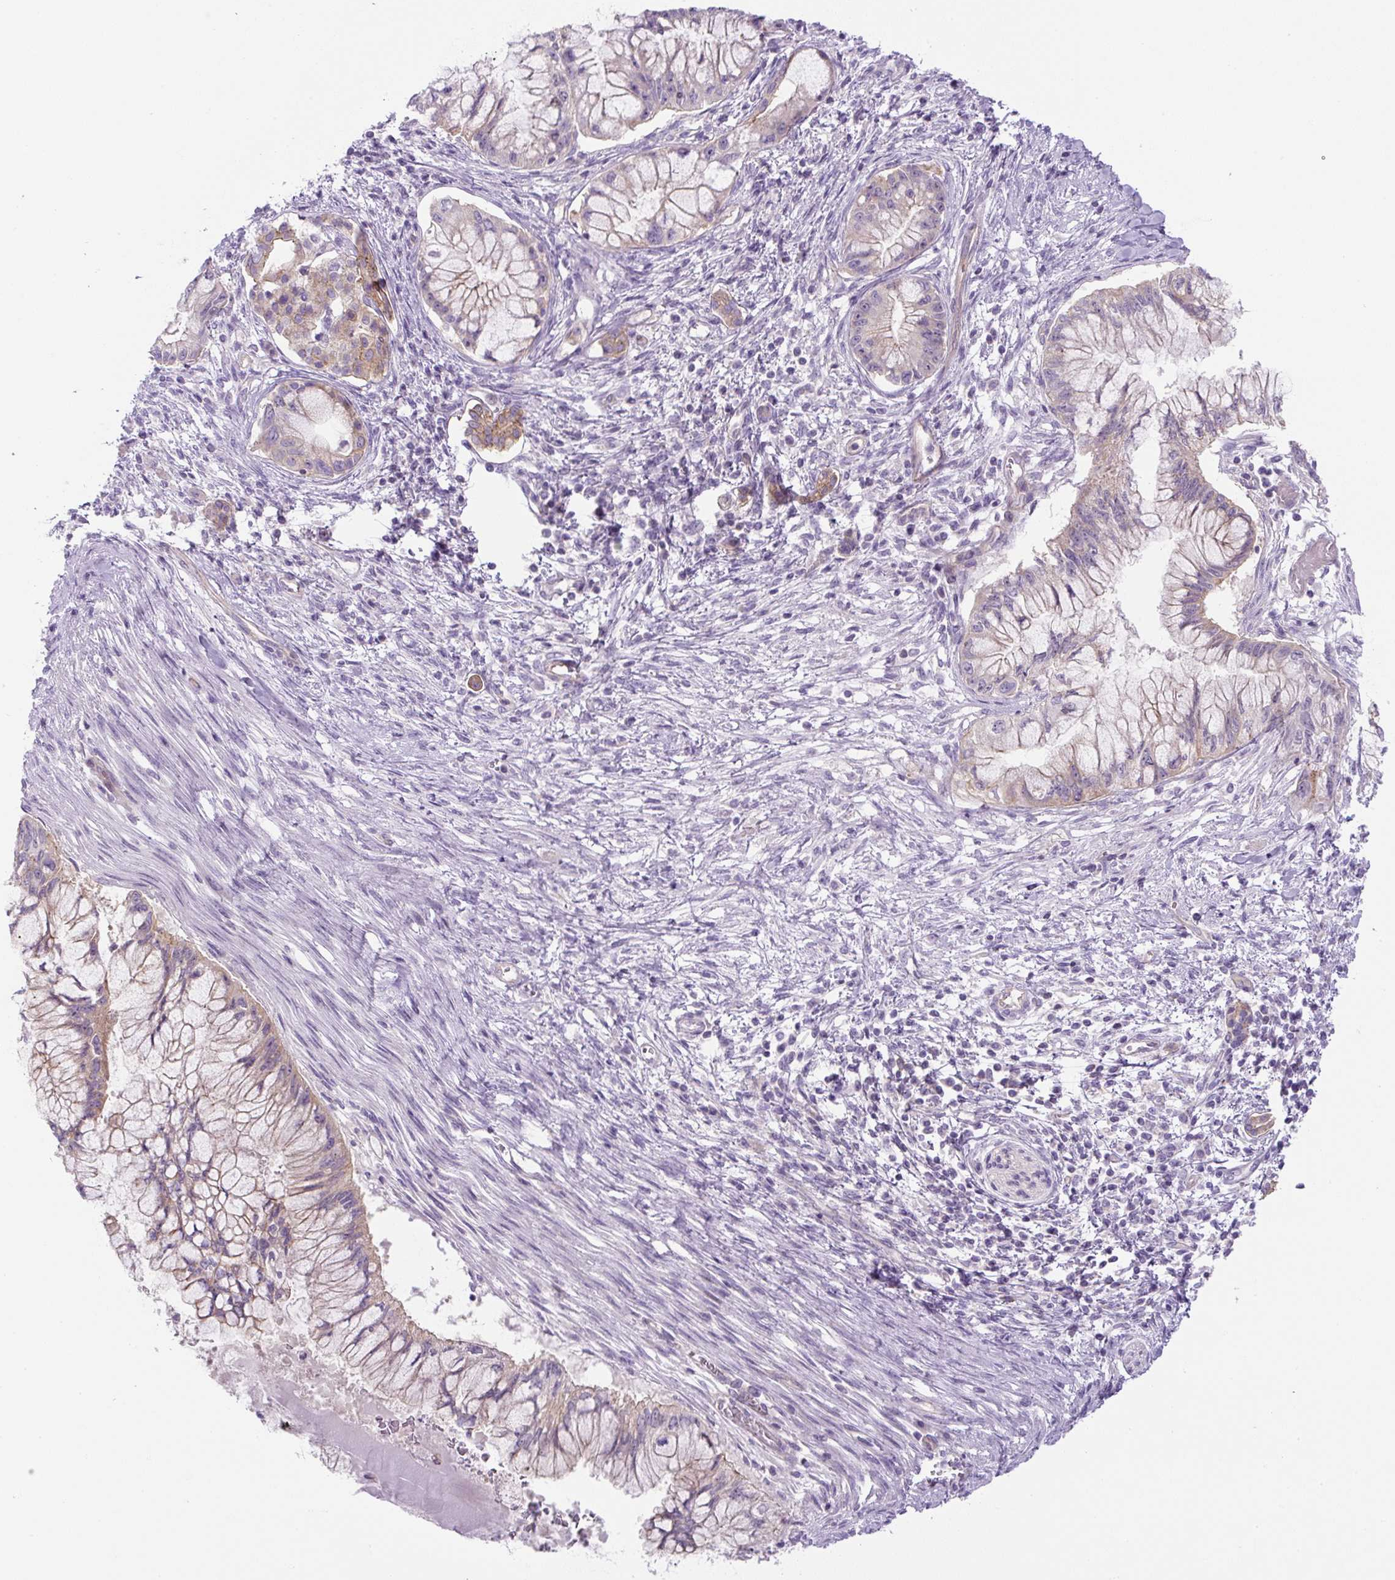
{"staining": {"intensity": "weak", "quantity": ">75%", "location": "cytoplasmic/membranous"}, "tissue": "pancreatic cancer", "cell_type": "Tumor cells", "image_type": "cancer", "snomed": [{"axis": "morphology", "description": "Adenocarcinoma, NOS"}, {"axis": "topography", "description": "Pancreas"}], "caption": "Tumor cells reveal weak cytoplasmic/membranous positivity in approximately >75% of cells in adenocarcinoma (pancreatic).", "gene": "ADAMTS19", "patient": {"sex": "male", "age": 48}}